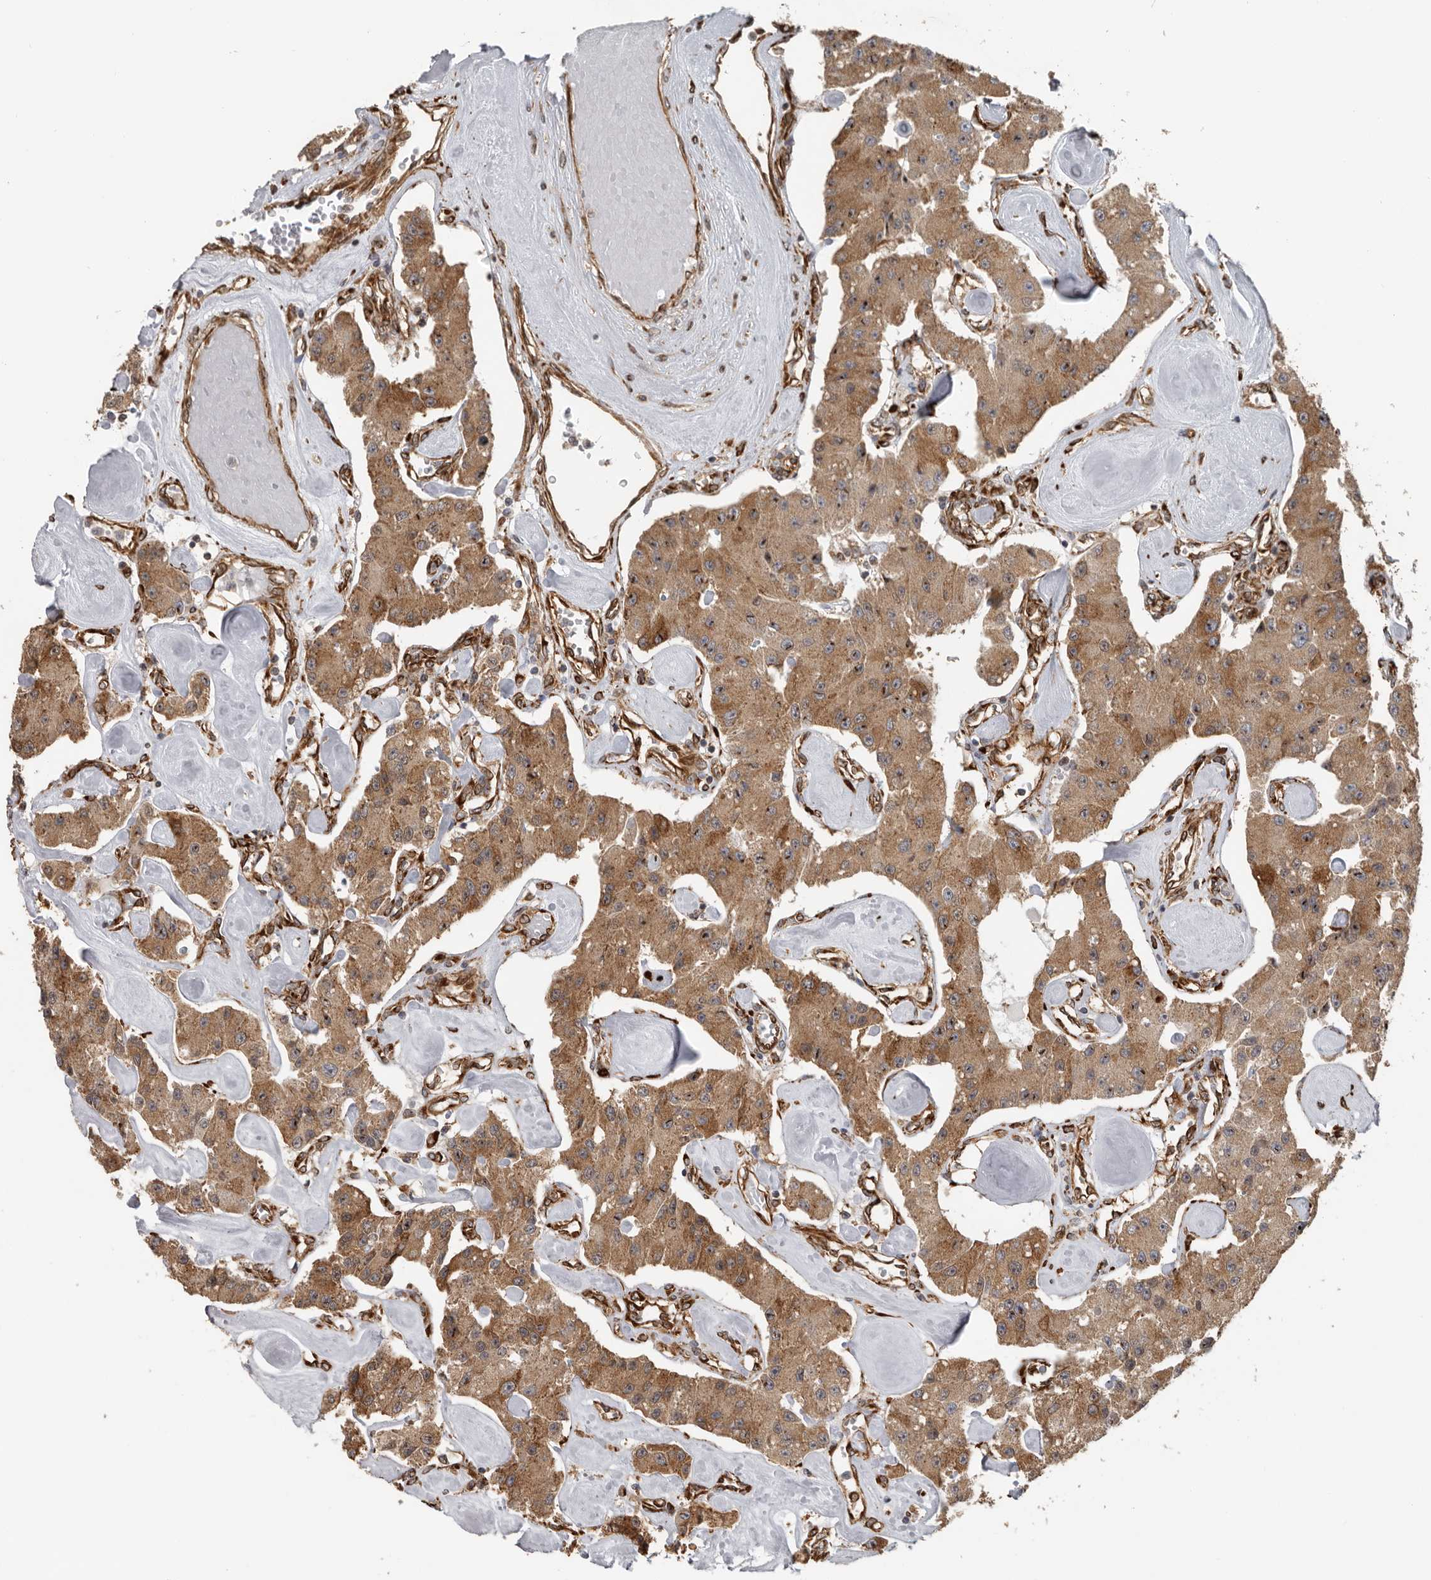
{"staining": {"intensity": "moderate", "quantity": ">75%", "location": "cytoplasmic/membranous"}, "tissue": "carcinoid", "cell_type": "Tumor cells", "image_type": "cancer", "snomed": [{"axis": "morphology", "description": "Carcinoid, malignant, NOS"}, {"axis": "topography", "description": "Pancreas"}], "caption": "Carcinoid stained with IHC demonstrates moderate cytoplasmic/membranous positivity in approximately >75% of tumor cells.", "gene": "CEP350", "patient": {"sex": "male", "age": 41}}